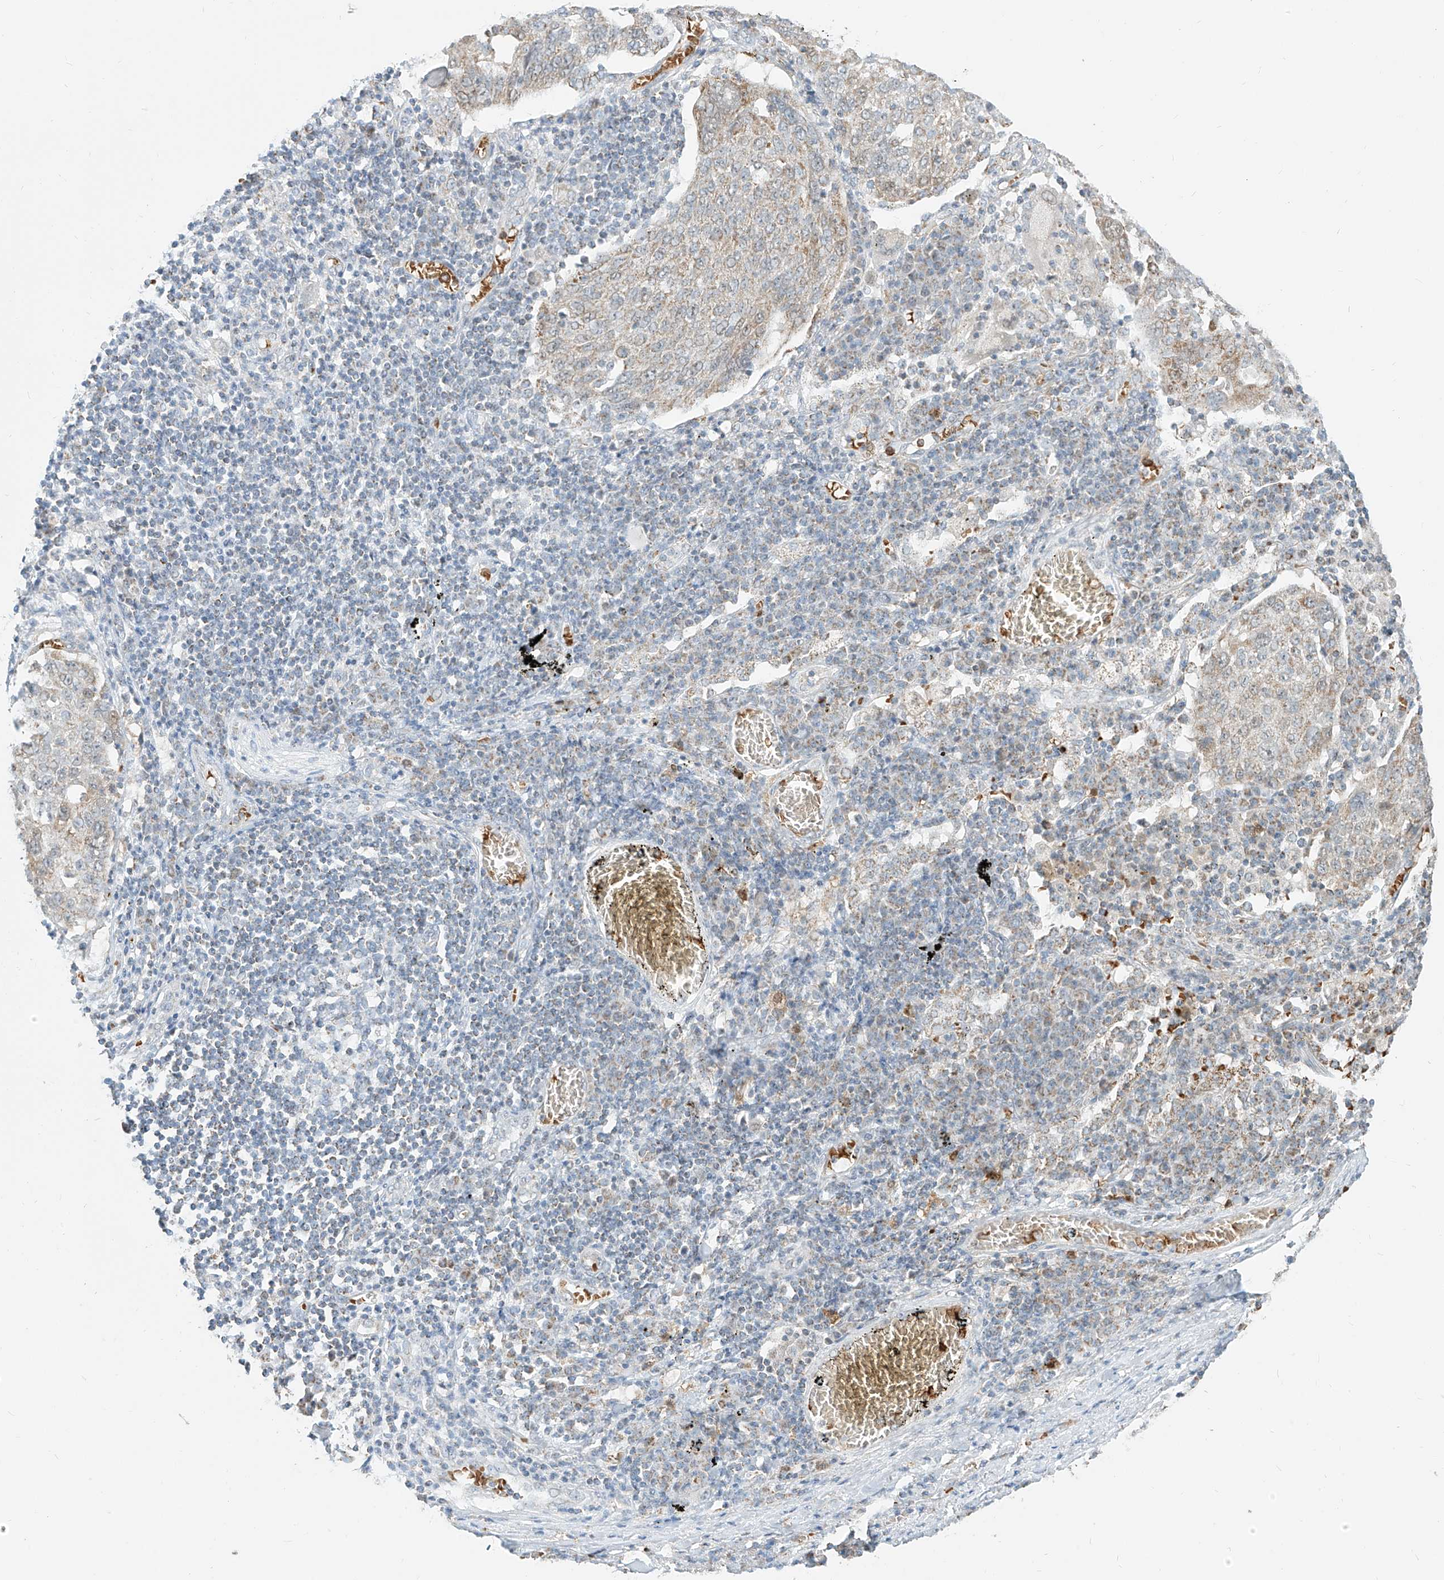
{"staining": {"intensity": "weak", "quantity": "25%-75%", "location": "cytoplasmic/membranous"}, "tissue": "lung cancer", "cell_type": "Tumor cells", "image_type": "cancer", "snomed": [{"axis": "morphology", "description": "Squamous cell carcinoma, NOS"}, {"axis": "topography", "description": "Lung"}], "caption": "Immunohistochemistry histopathology image of lung squamous cell carcinoma stained for a protein (brown), which displays low levels of weak cytoplasmic/membranous expression in approximately 25%-75% of tumor cells.", "gene": "MTUS2", "patient": {"sex": "male", "age": 65}}